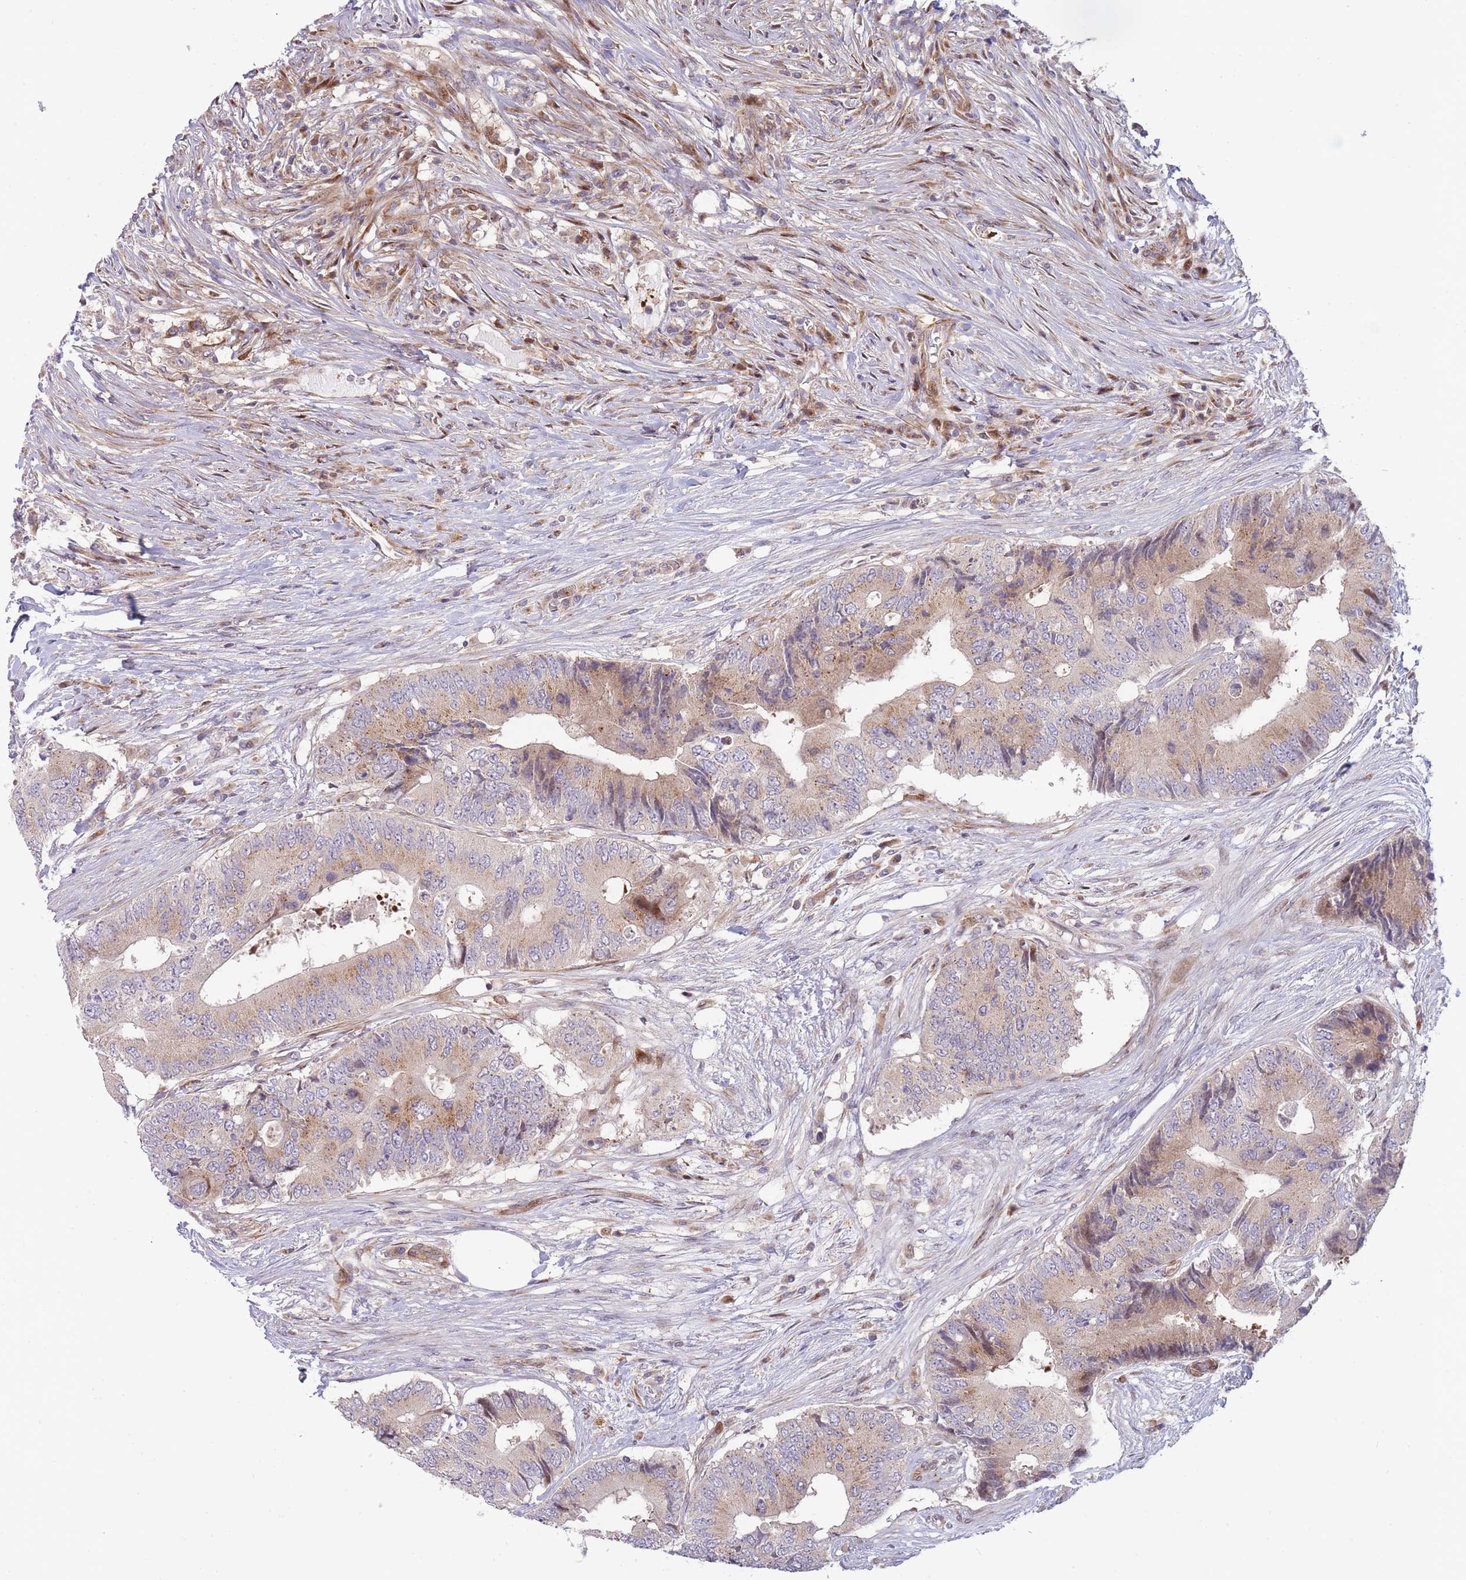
{"staining": {"intensity": "weak", "quantity": "25%-75%", "location": "cytoplasmic/membranous"}, "tissue": "colorectal cancer", "cell_type": "Tumor cells", "image_type": "cancer", "snomed": [{"axis": "morphology", "description": "Adenocarcinoma, NOS"}, {"axis": "topography", "description": "Colon"}], "caption": "The image reveals immunohistochemical staining of adenocarcinoma (colorectal). There is weak cytoplasmic/membranous staining is identified in about 25%-75% of tumor cells. Using DAB (brown) and hematoxylin (blue) stains, captured at high magnification using brightfield microscopy.", "gene": "ATP5MC2", "patient": {"sex": "male", "age": 71}}